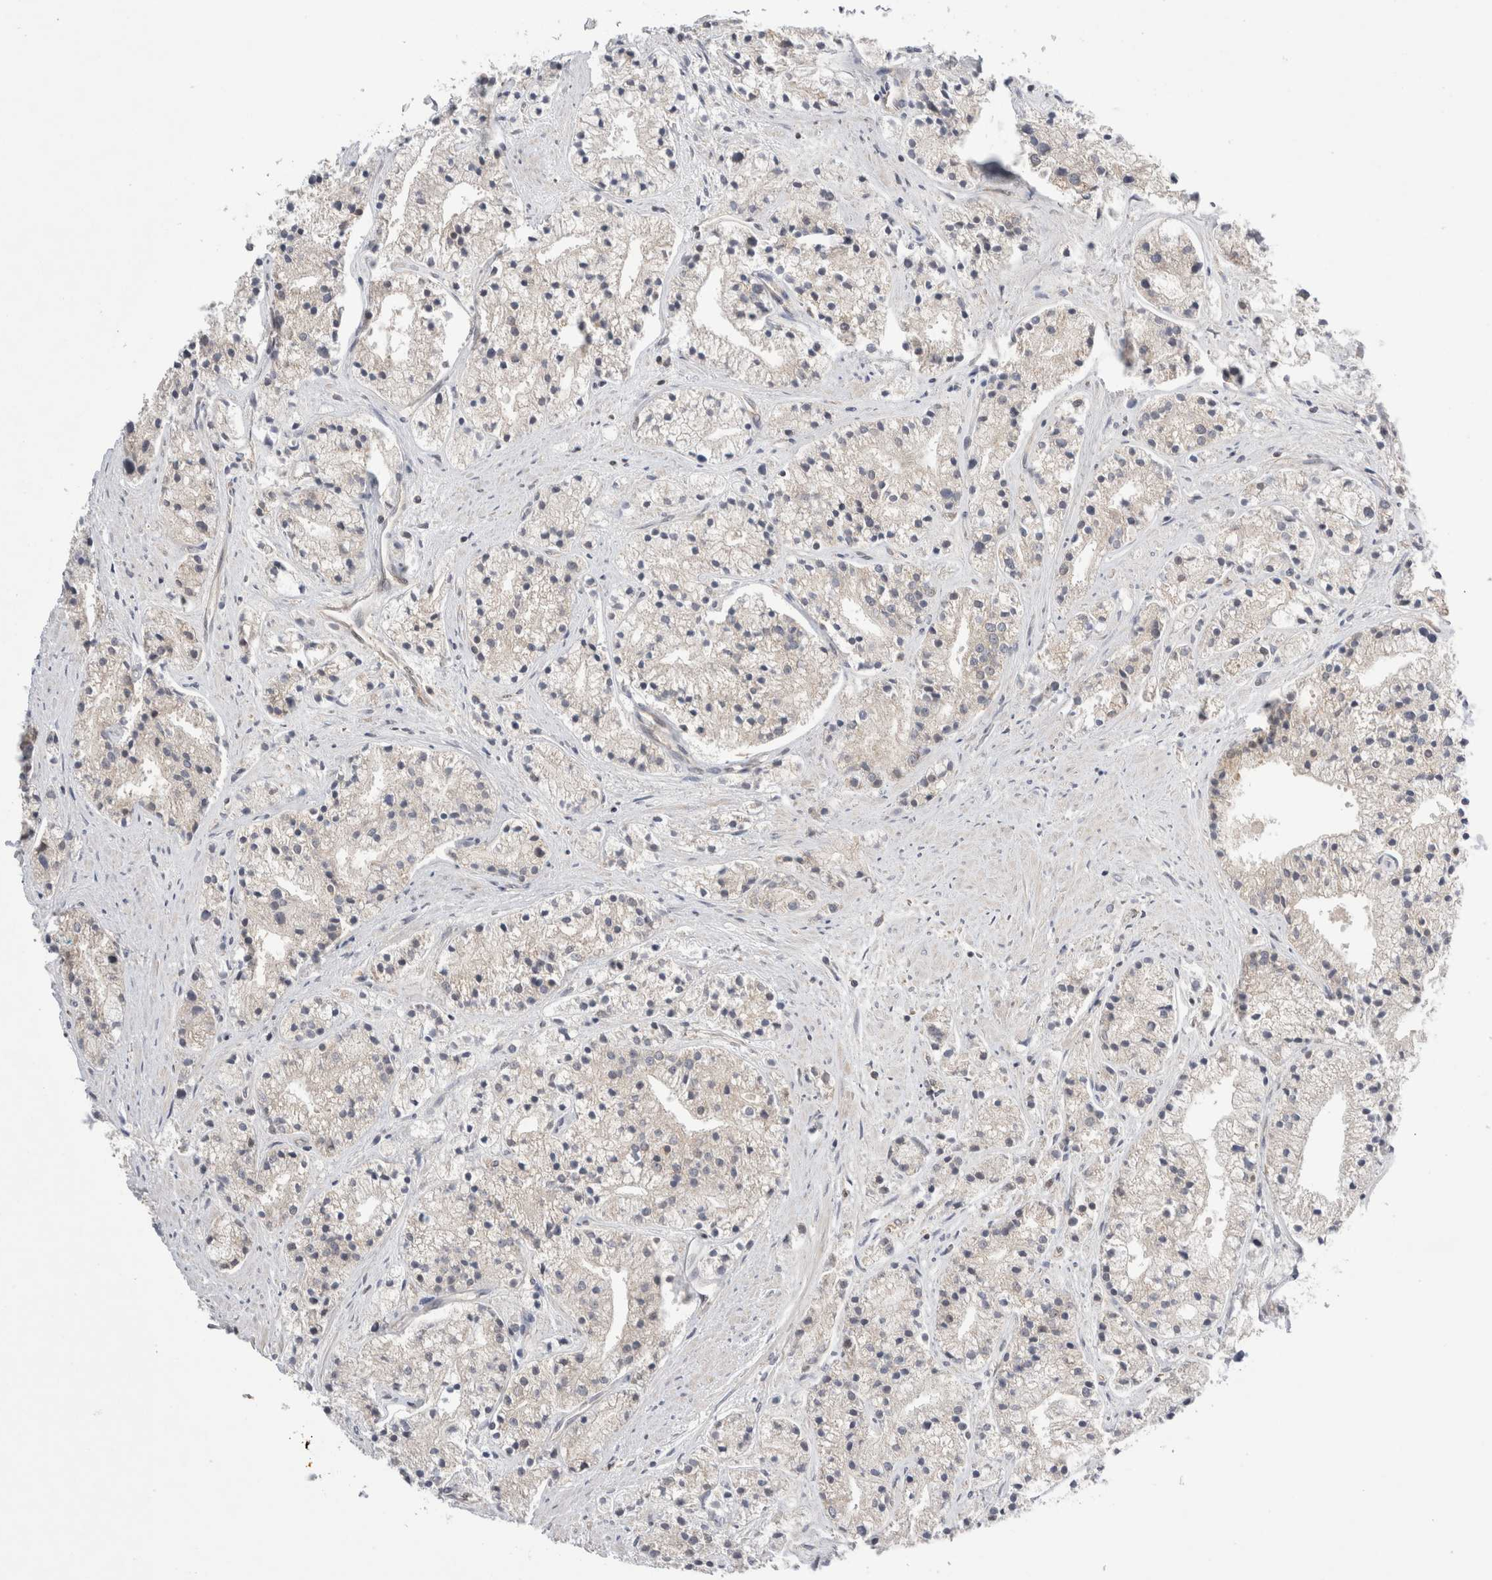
{"staining": {"intensity": "weak", "quantity": "<25%", "location": "cytoplasmic/membranous"}, "tissue": "prostate cancer", "cell_type": "Tumor cells", "image_type": "cancer", "snomed": [{"axis": "morphology", "description": "Adenocarcinoma, High grade"}, {"axis": "topography", "description": "Prostate"}], "caption": "This is an IHC photomicrograph of prostate high-grade adenocarcinoma. There is no staining in tumor cells.", "gene": "NFKB1", "patient": {"sex": "male", "age": 50}}